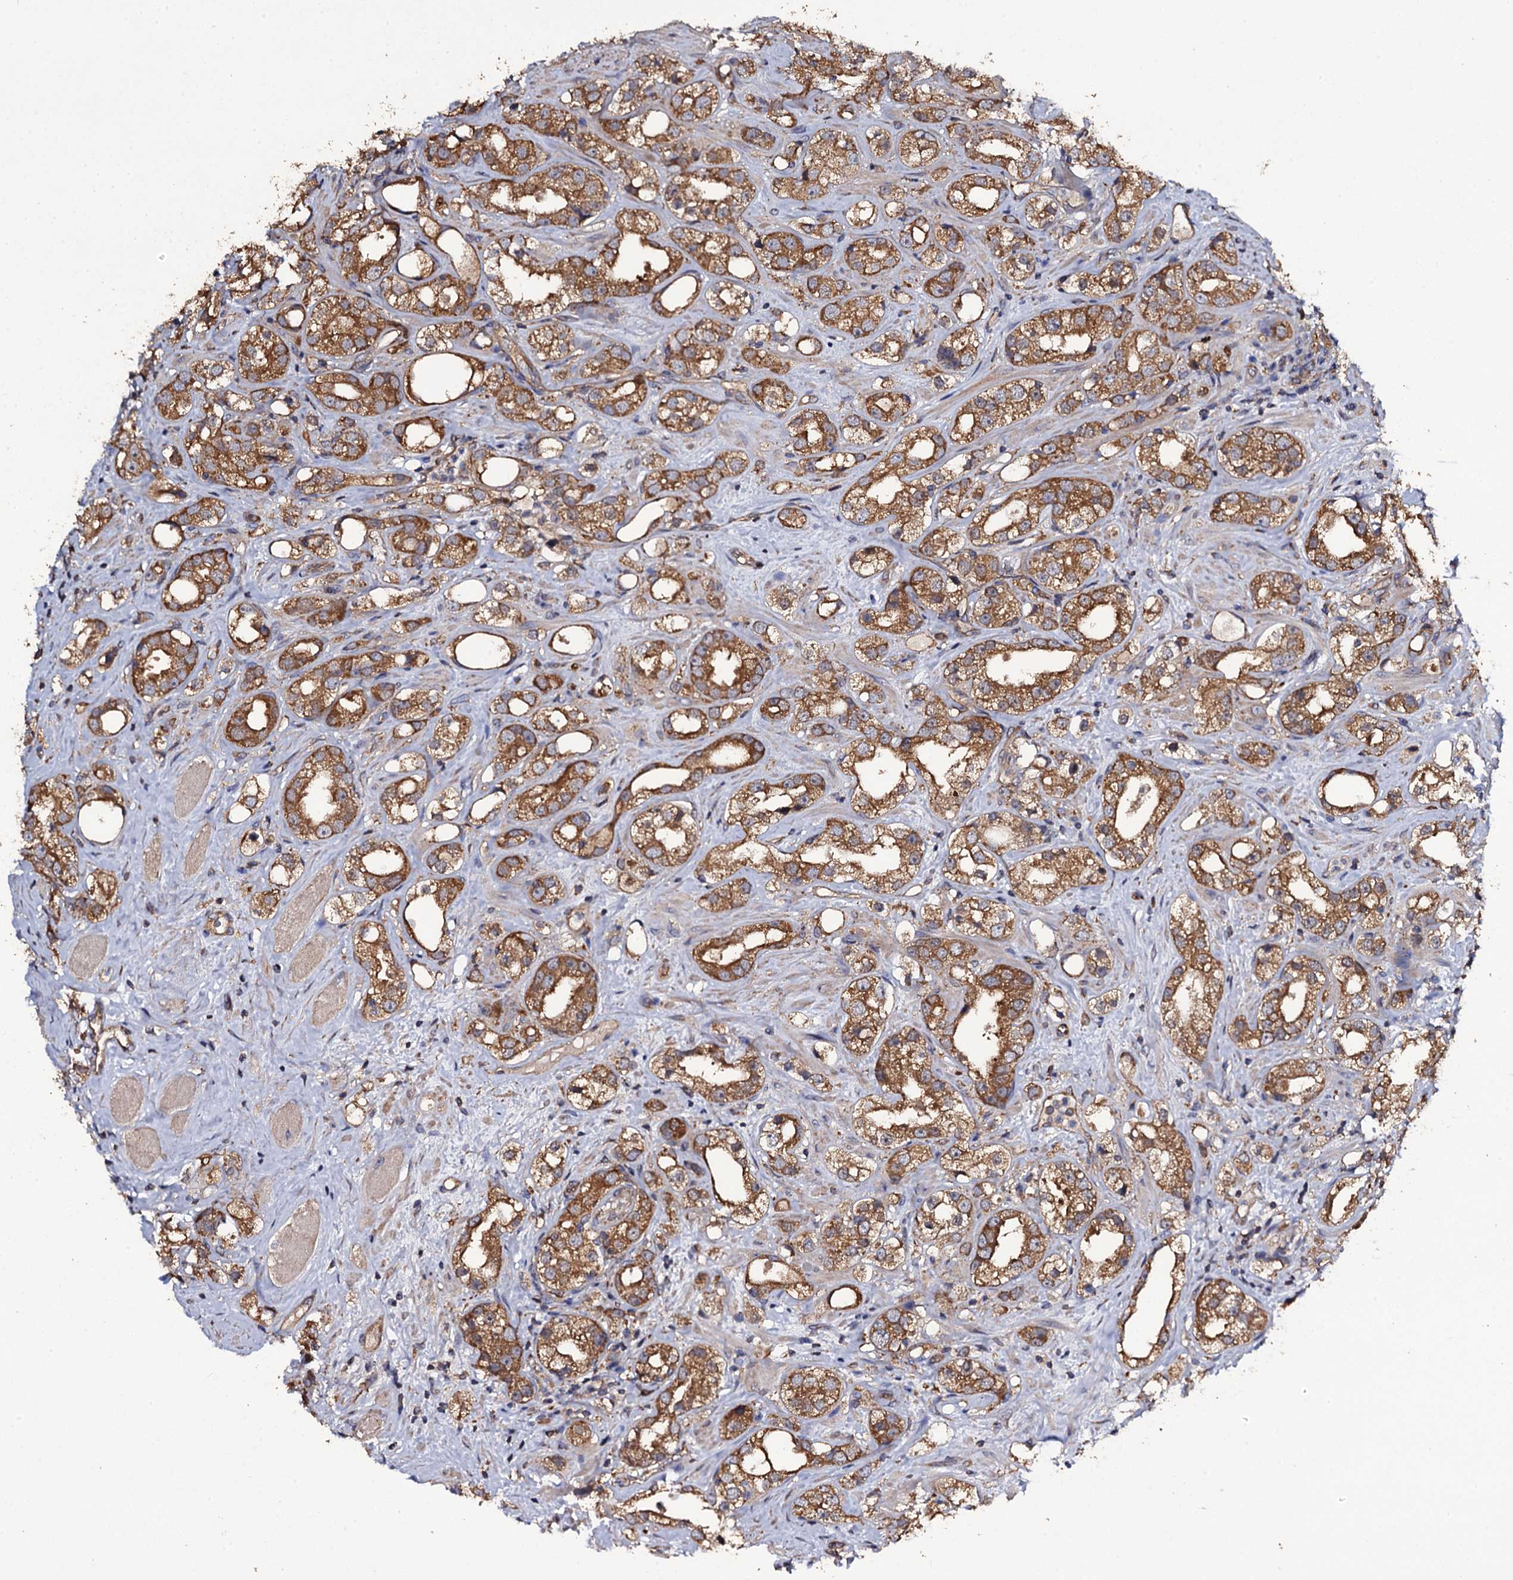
{"staining": {"intensity": "moderate", "quantity": ">75%", "location": "cytoplasmic/membranous"}, "tissue": "prostate cancer", "cell_type": "Tumor cells", "image_type": "cancer", "snomed": [{"axis": "morphology", "description": "Adenocarcinoma, NOS"}, {"axis": "topography", "description": "Prostate"}], "caption": "Brown immunohistochemical staining in prostate adenocarcinoma exhibits moderate cytoplasmic/membranous expression in about >75% of tumor cells. The protein of interest is shown in brown color, while the nuclei are stained blue.", "gene": "TTC23", "patient": {"sex": "male", "age": 79}}